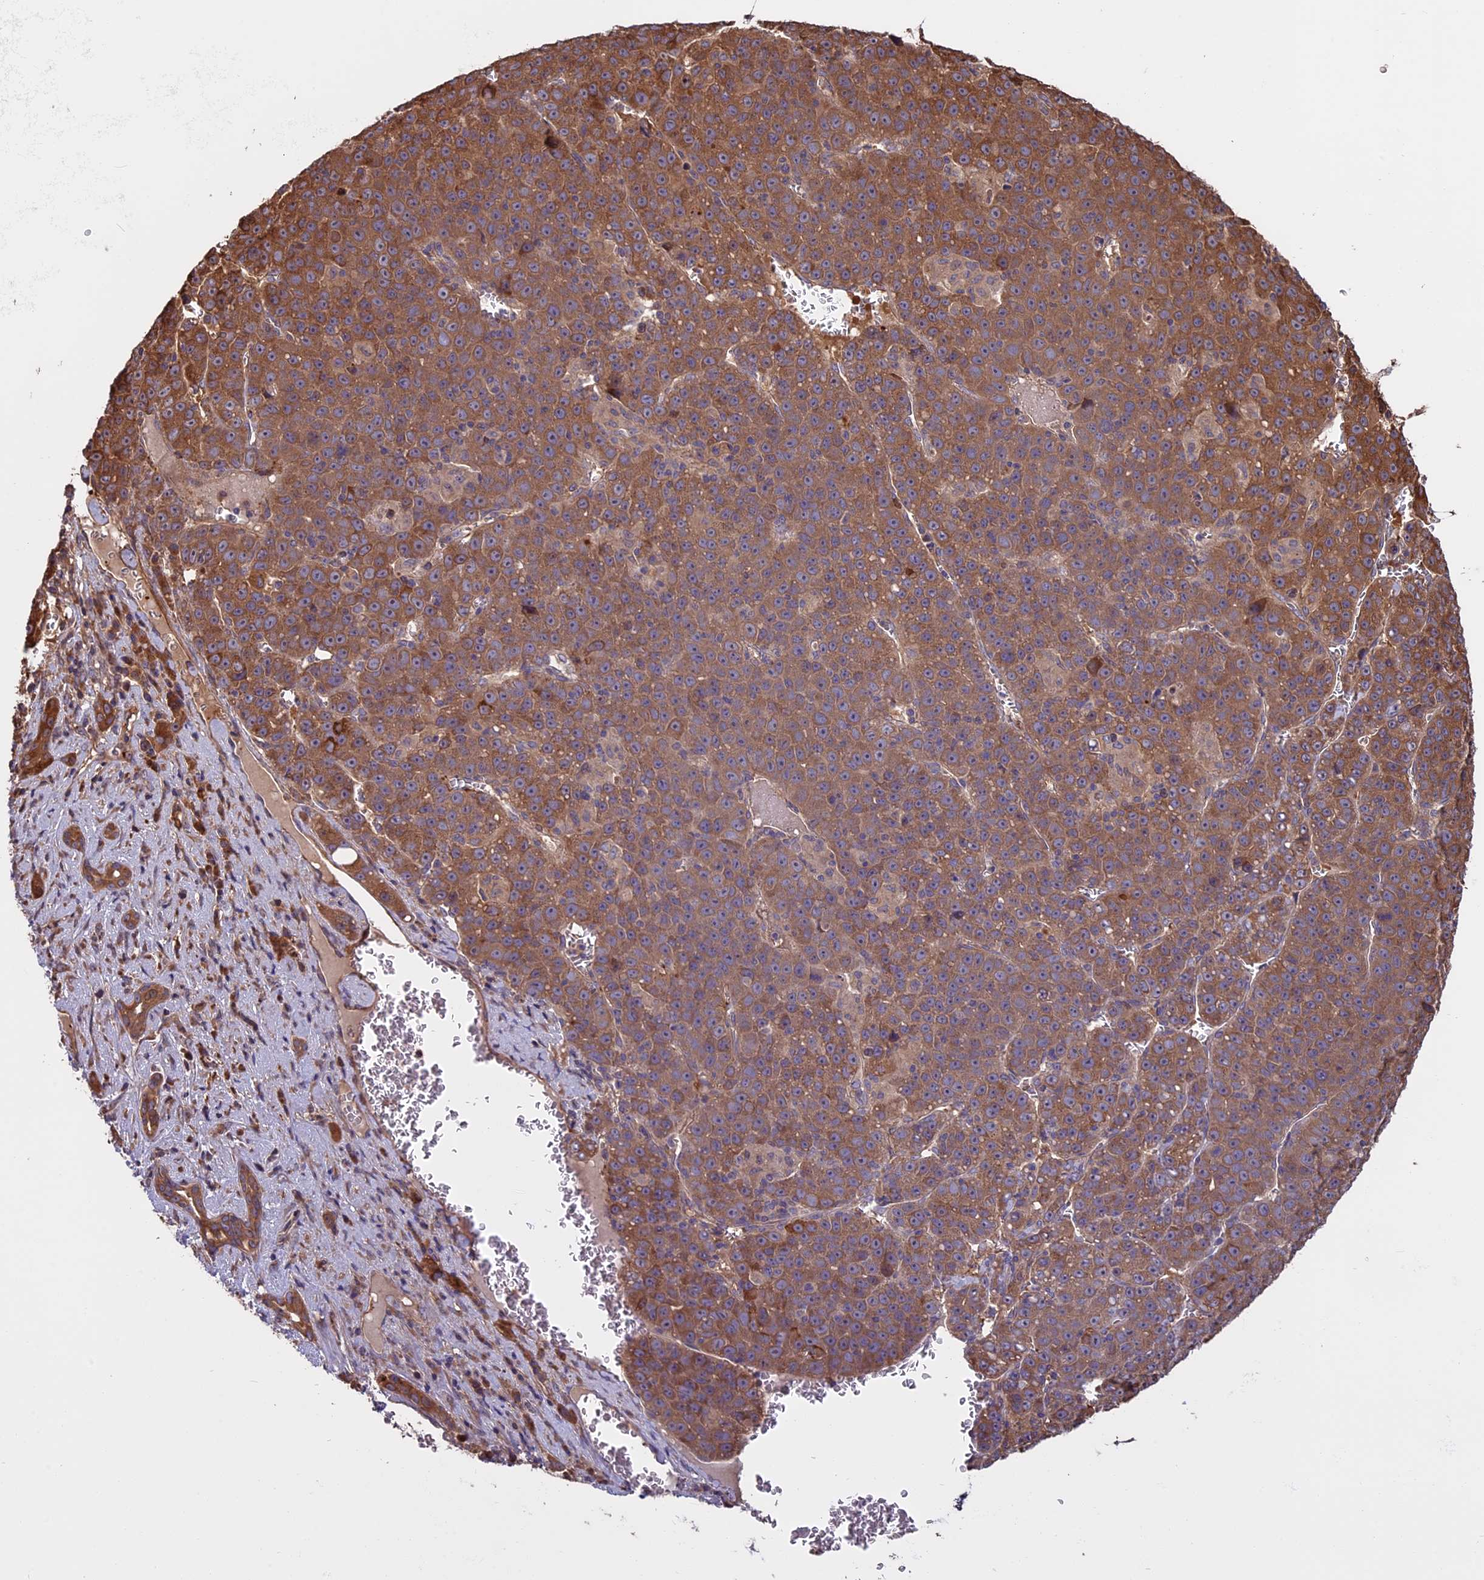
{"staining": {"intensity": "moderate", "quantity": ">75%", "location": "cytoplasmic/membranous"}, "tissue": "liver cancer", "cell_type": "Tumor cells", "image_type": "cancer", "snomed": [{"axis": "morphology", "description": "Carcinoma, Hepatocellular, NOS"}, {"axis": "topography", "description": "Liver"}], "caption": "There is medium levels of moderate cytoplasmic/membranous staining in tumor cells of liver hepatocellular carcinoma, as demonstrated by immunohistochemical staining (brown color).", "gene": "VWA3A", "patient": {"sex": "female", "age": 53}}